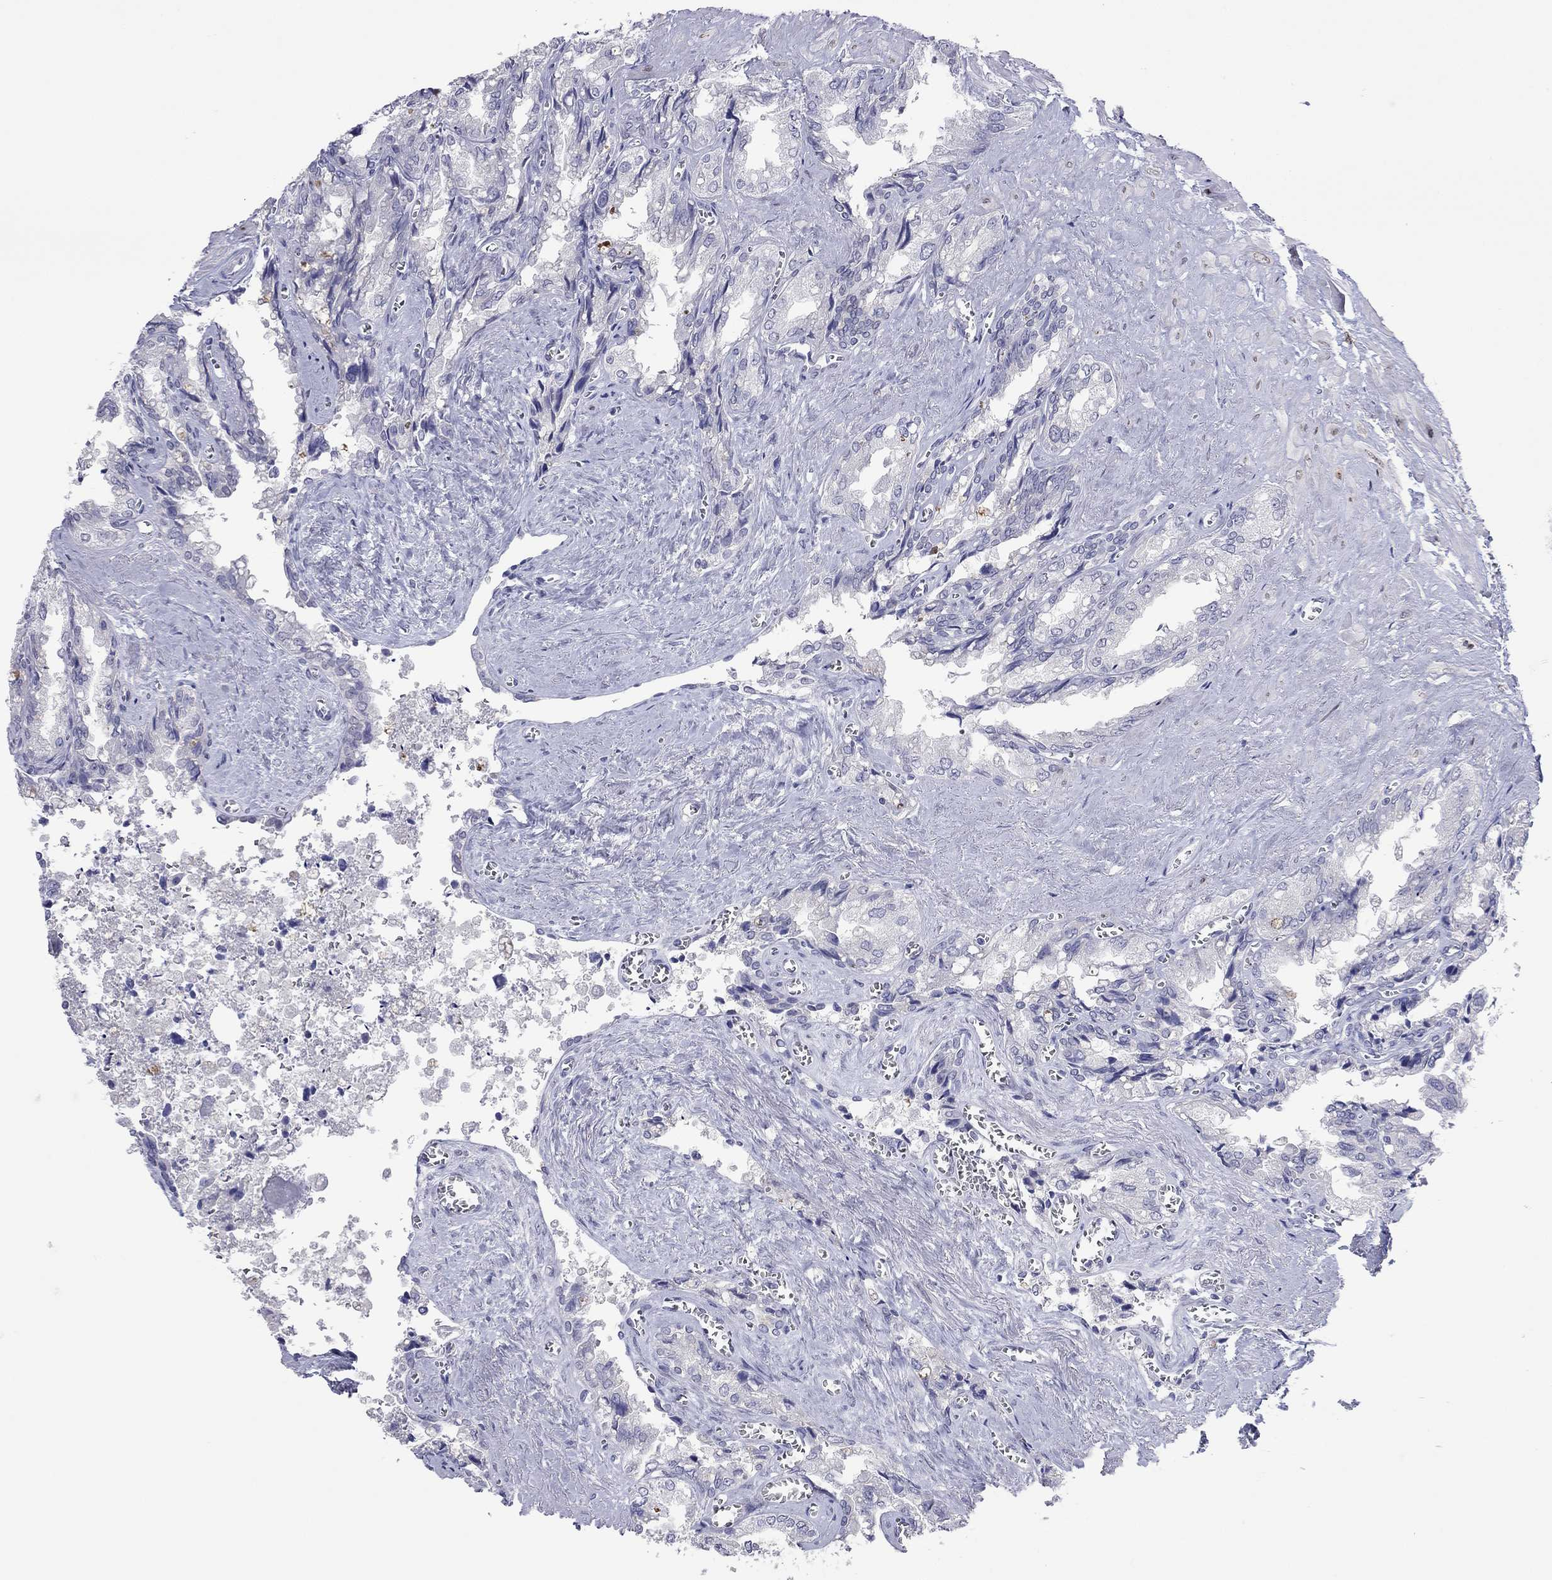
{"staining": {"intensity": "negative", "quantity": "none", "location": "none"}, "tissue": "seminal vesicle", "cell_type": "Glandular cells", "image_type": "normal", "snomed": [{"axis": "morphology", "description": "Normal tissue, NOS"}, {"axis": "topography", "description": "Seminal veicle"}], "caption": "Immunohistochemistry (IHC) photomicrograph of unremarkable seminal vesicle: seminal vesicle stained with DAB shows no significant protein staining in glandular cells. Nuclei are stained in blue.", "gene": "ARMC12", "patient": {"sex": "male", "age": 67}}